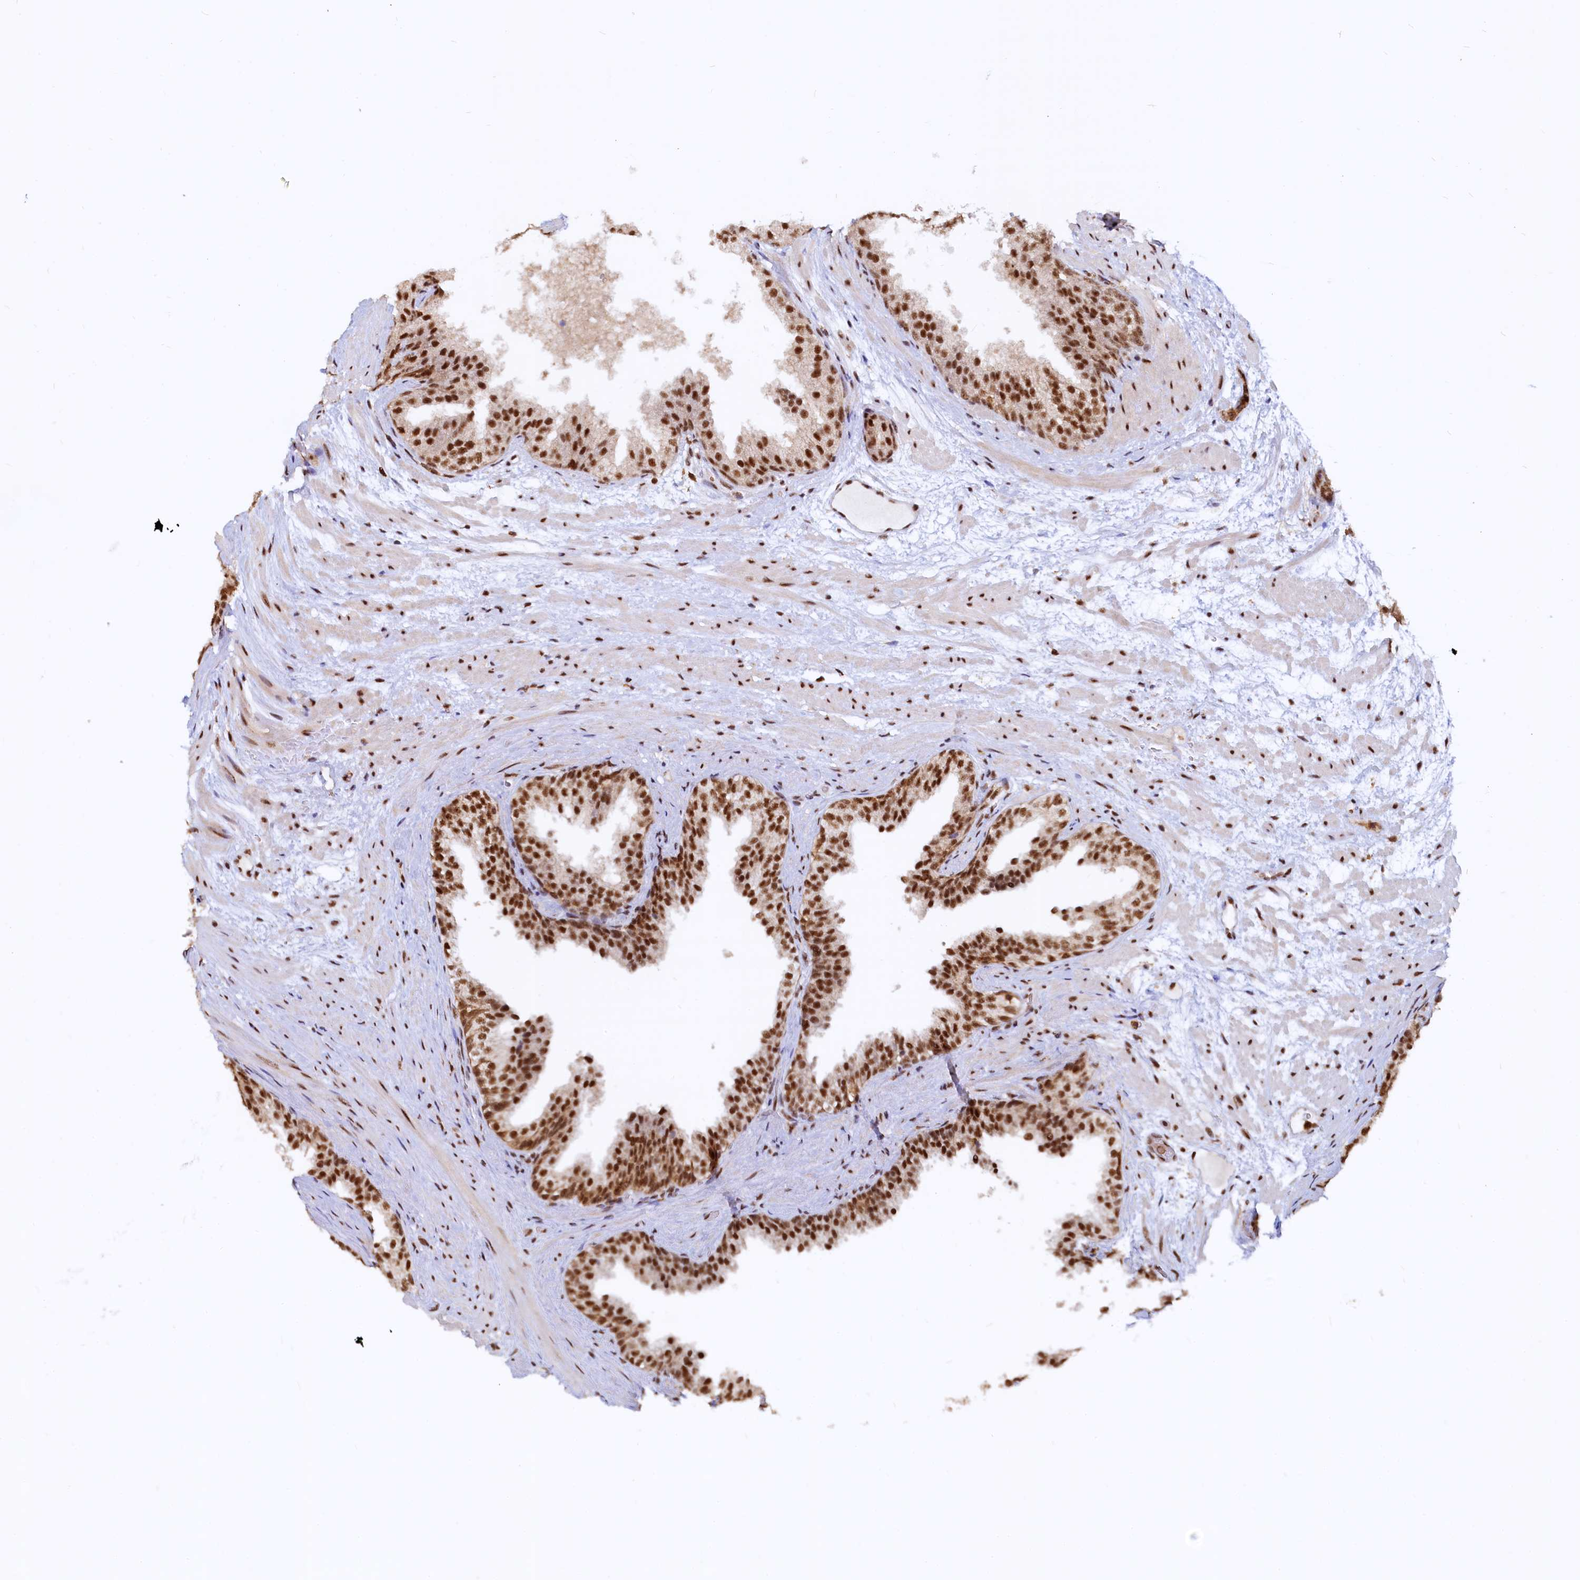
{"staining": {"intensity": "strong", "quantity": ">75%", "location": "cytoplasmic/membranous,nuclear"}, "tissue": "prostate cancer", "cell_type": "Tumor cells", "image_type": "cancer", "snomed": [{"axis": "morphology", "description": "Adenocarcinoma, High grade"}, {"axis": "topography", "description": "Prostate"}], "caption": "This histopathology image exhibits prostate cancer stained with immunohistochemistry (IHC) to label a protein in brown. The cytoplasmic/membranous and nuclear of tumor cells show strong positivity for the protein. Nuclei are counter-stained blue.", "gene": "RSRC2", "patient": {"sex": "male", "age": 59}}